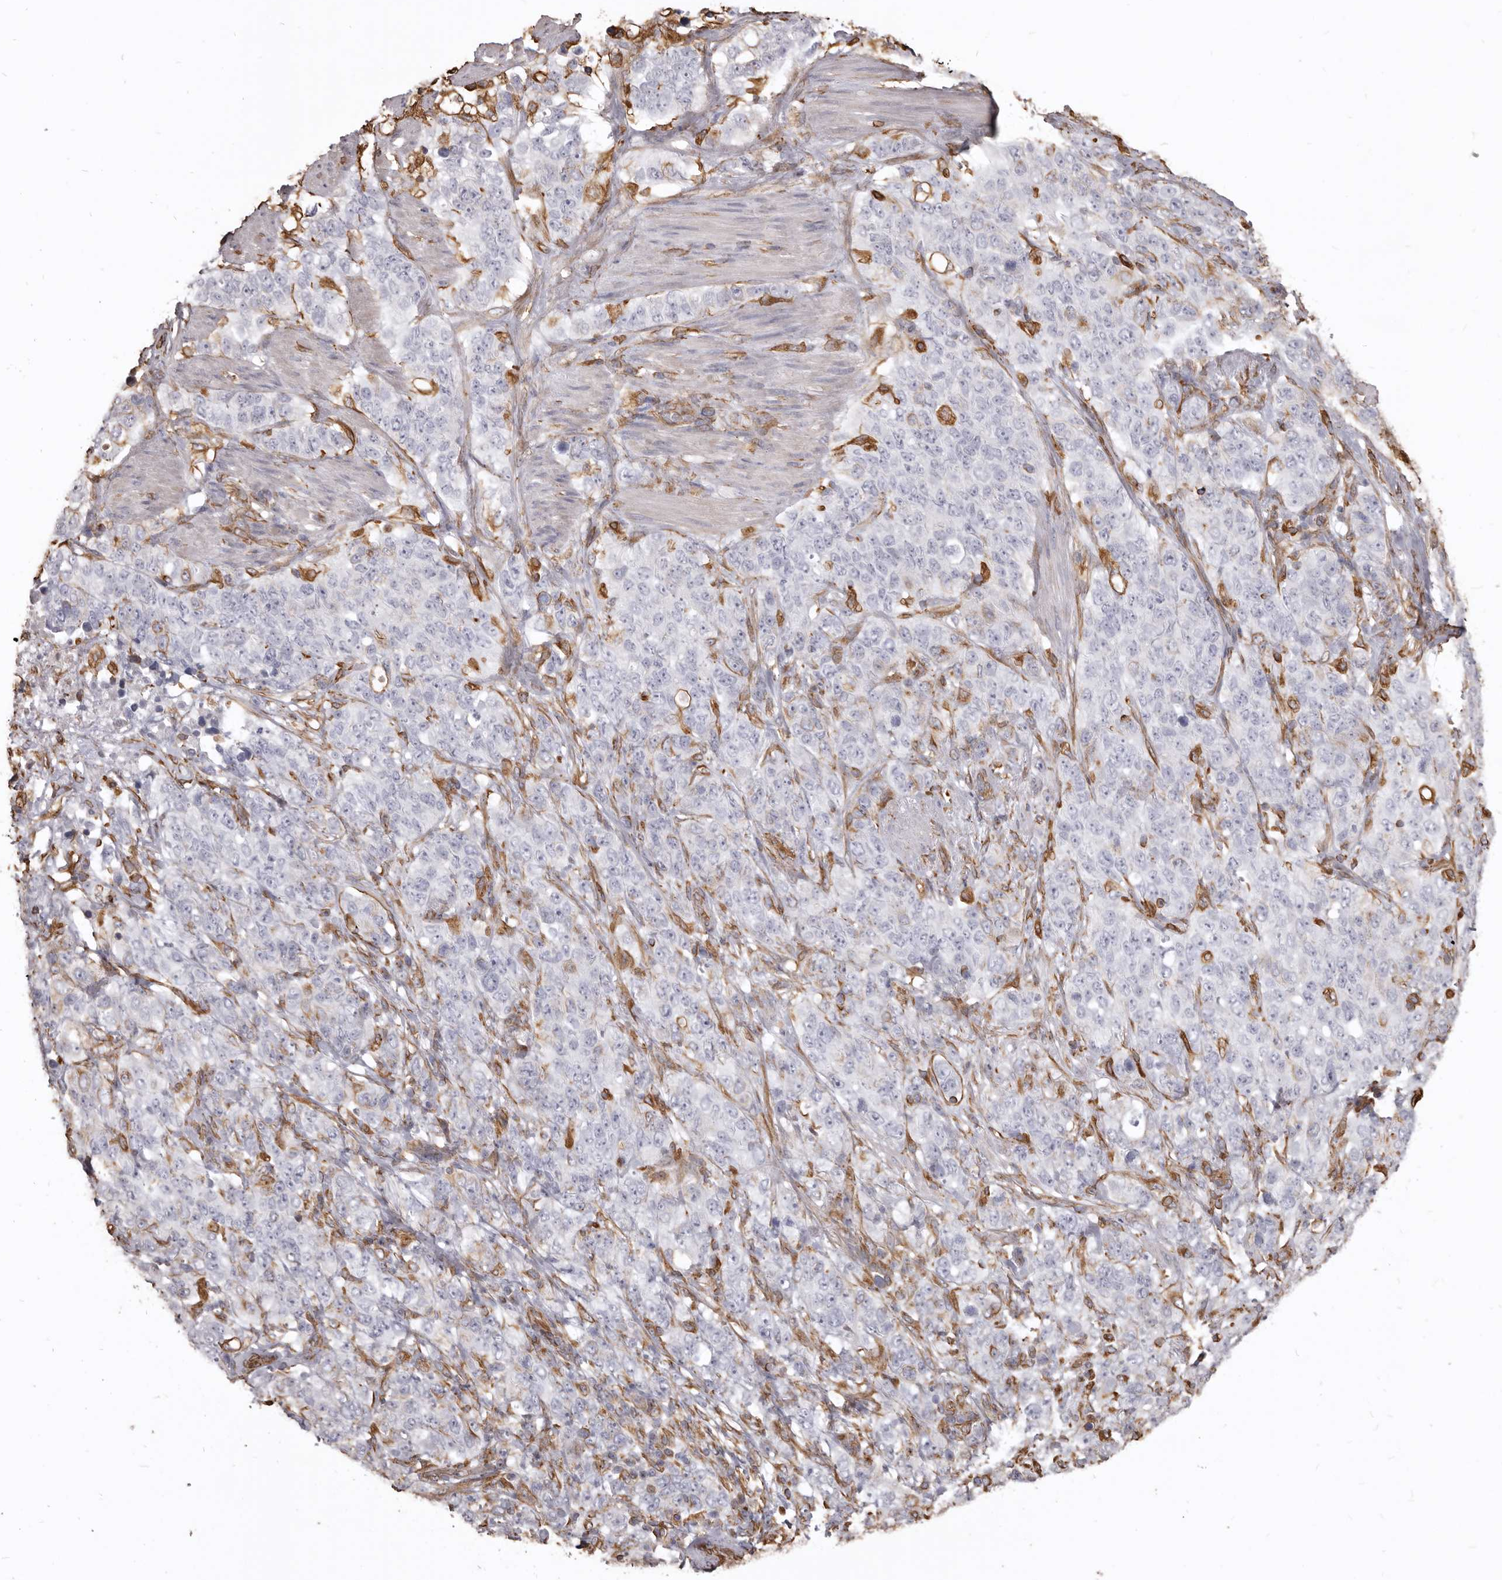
{"staining": {"intensity": "negative", "quantity": "none", "location": "none"}, "tissue": "stomach cancer", "cell_type": "Tumor cells", "image_type": "cancer", "snomed": [{"axis": "morphology", "description": "Adenocarcinoma, NOS"}, {"axis": "topography", "description": "Stomach"}], "caption": "Tumor cells are negative for brown protein staining in adenocarcinoma (stomach).", "gene": "MTURN", "patient": {"sex": "male", "age": 48}}